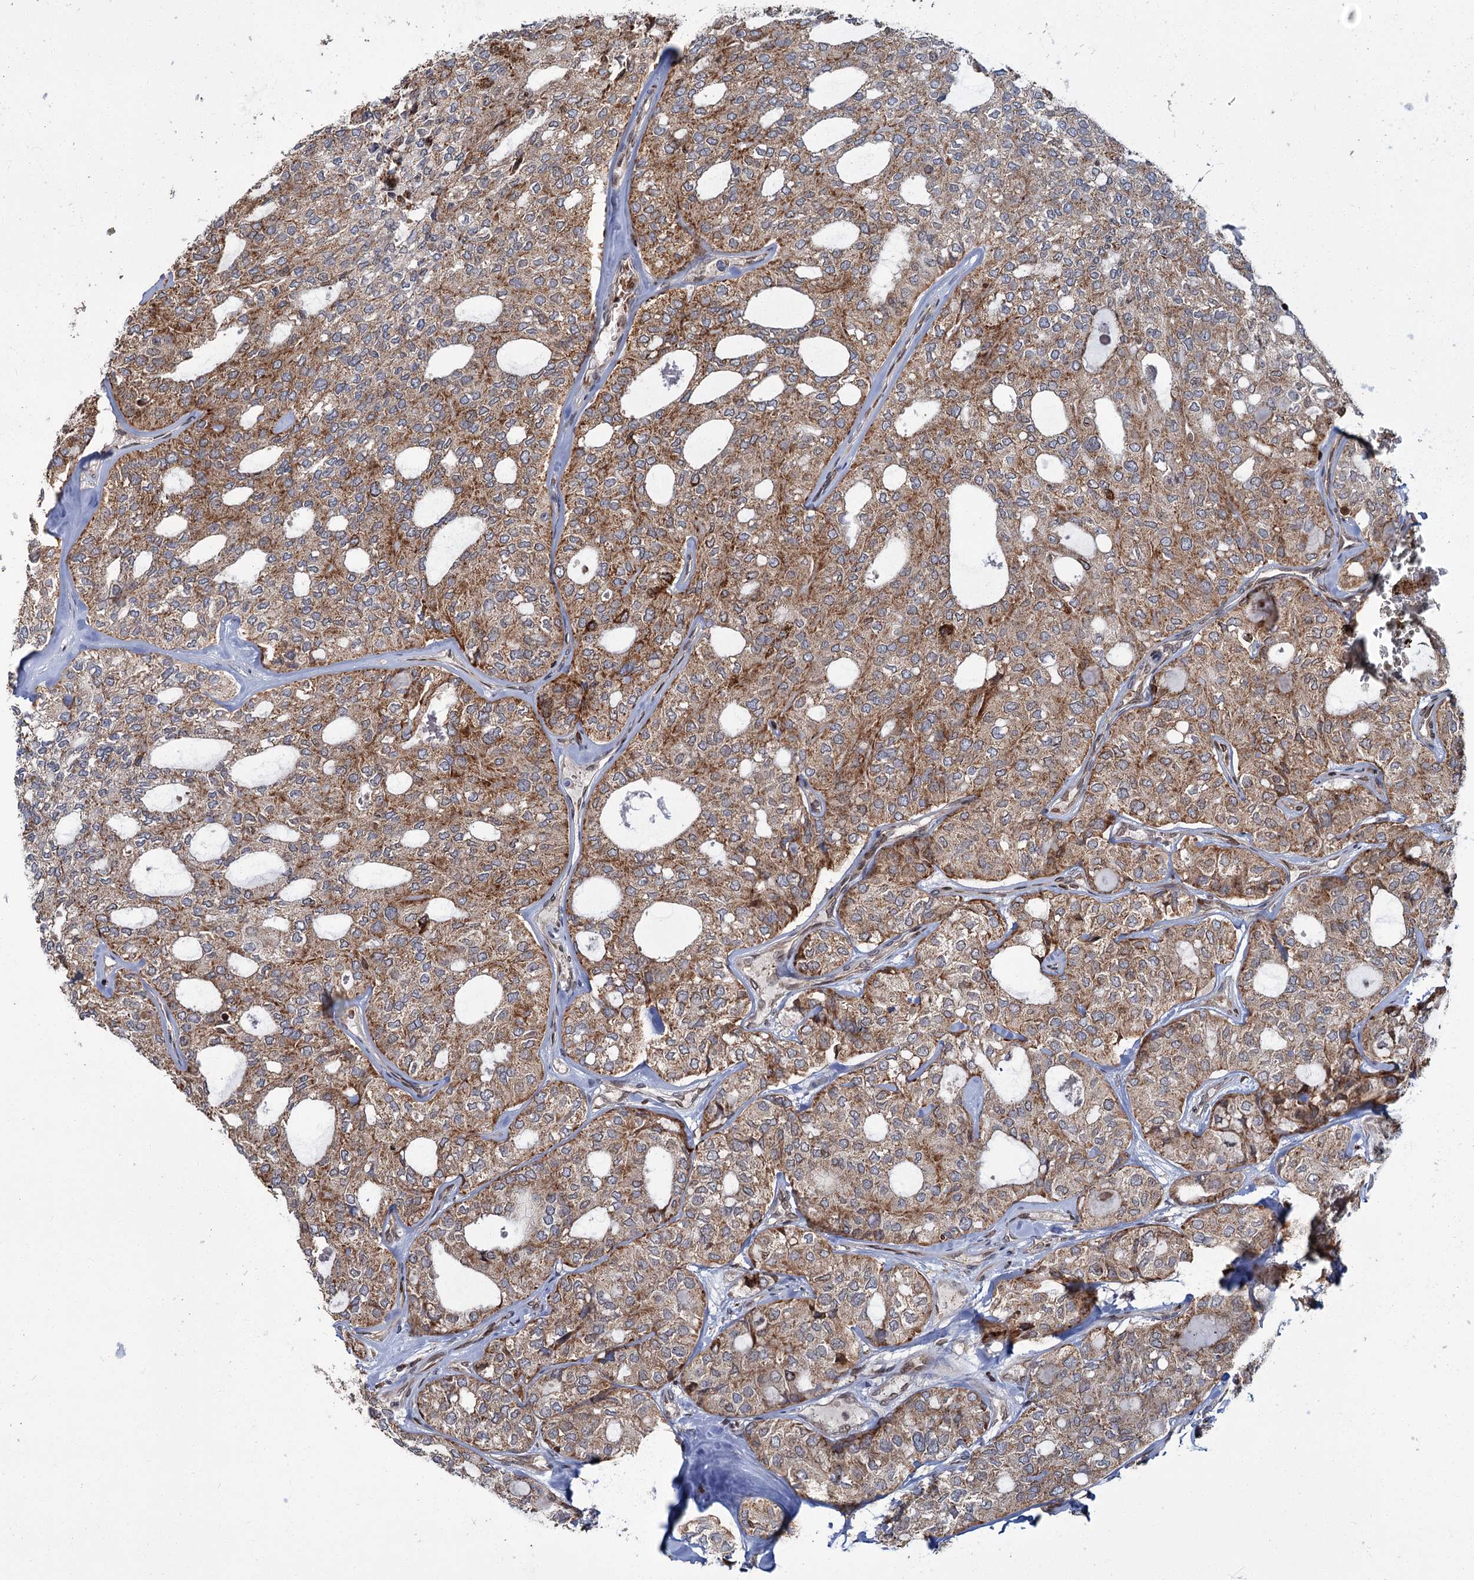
{"staining": {"intensity": "moderate", "quantity": ">75%", "location": "cytoplasmic/membranous"}, "tissue": "thyroid cancer", "cell_type": "Tumor cells", "image_type": "cancer", "snomed": [{"axis": "morphology", "description": "Follicular adenoma carcinoma, NOS"}, {"axis": "topography", "description": "Thyroid gland"}], "caption": "This histopathology image shows thyroid cancer (follicular adenoma carcinoma) stained with IHC to label a protein in brown. The cytoplasmic/membranous of tumor cells show moderate positivity for the protein. Nuclei are counter-stained blue.", "gene": "CFAP46", "patient": {"sex": "male", "age": 75}}